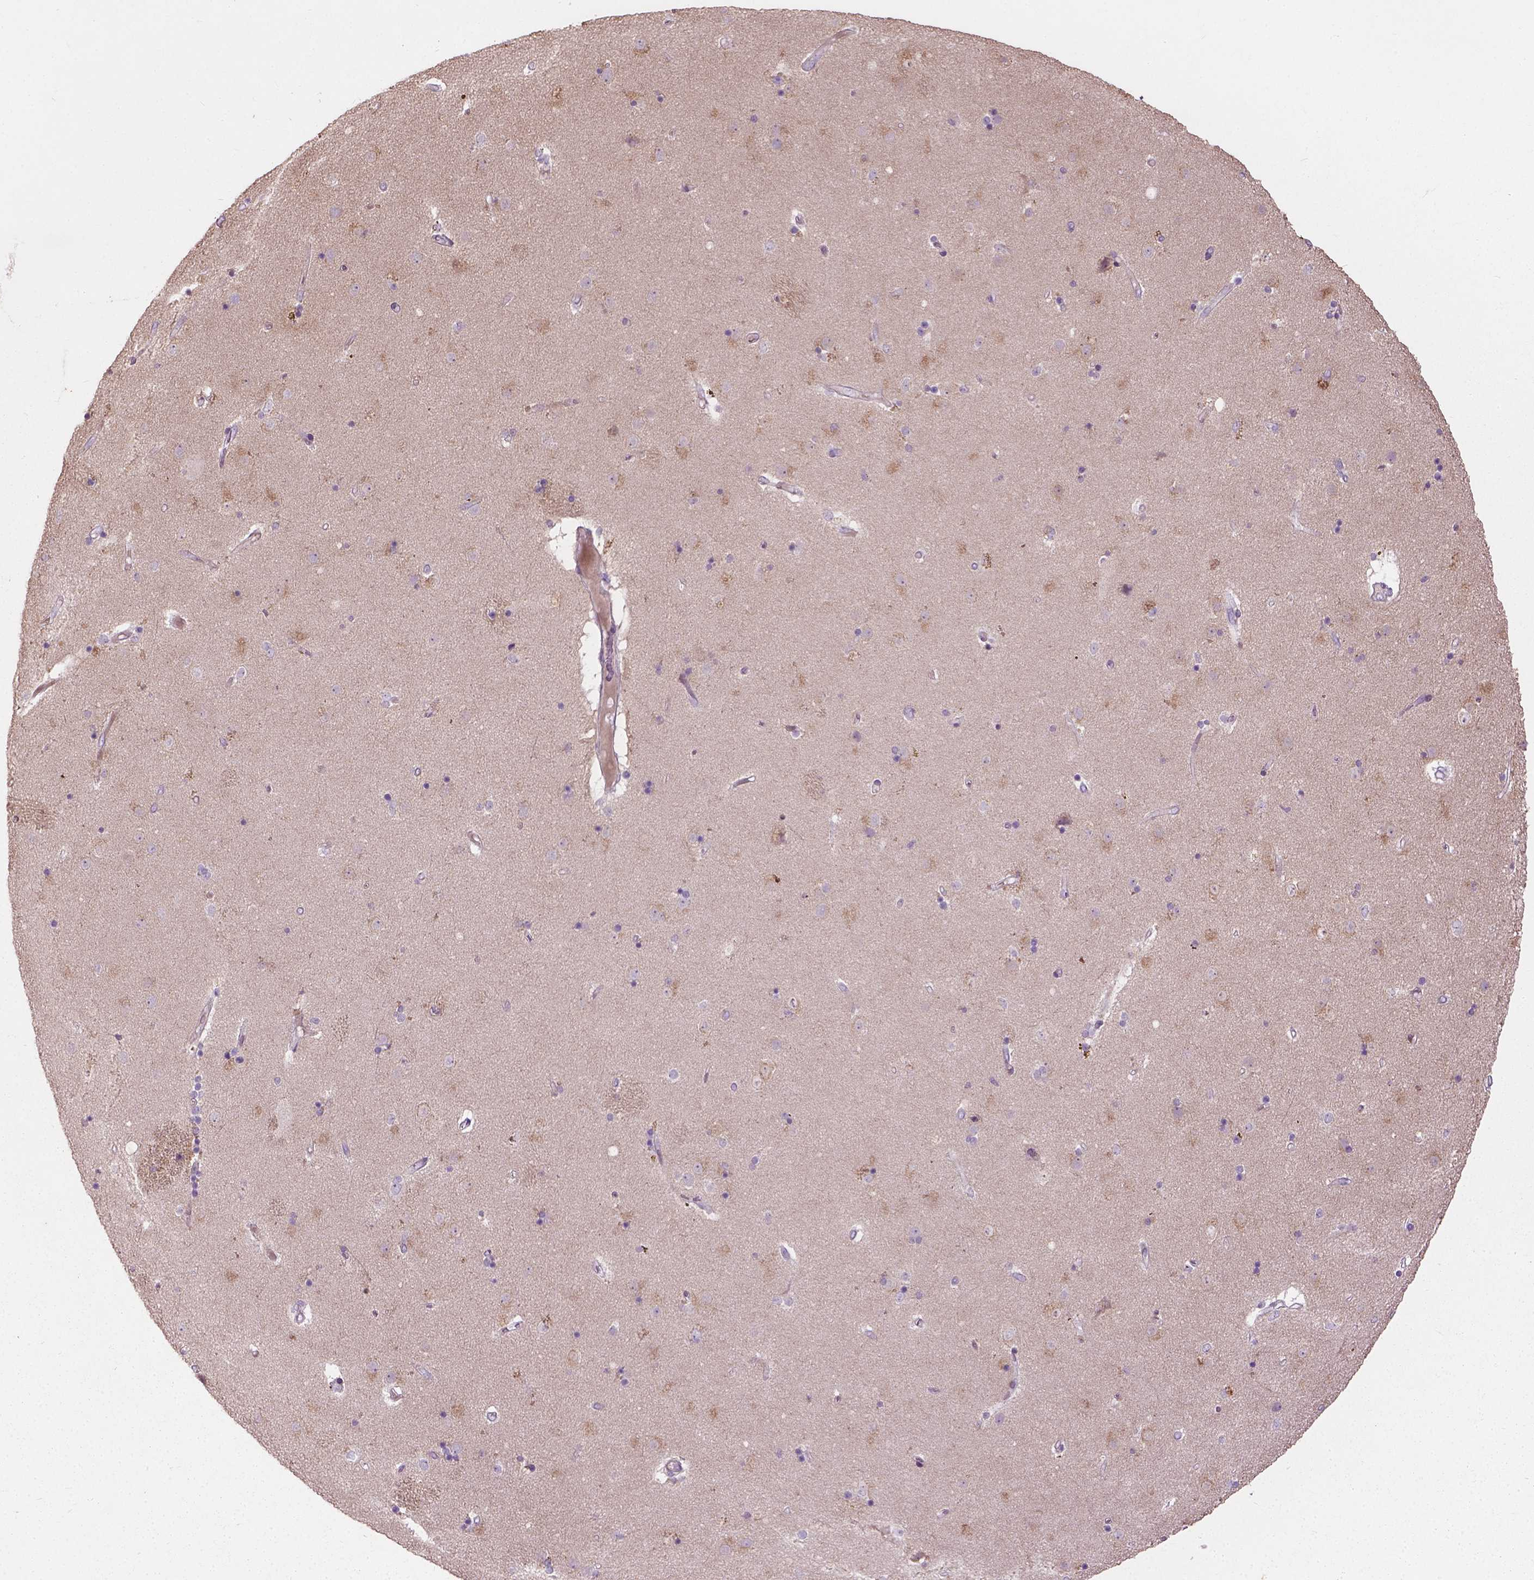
{"staining": {"intensity": "moderate", "quantity": "25%-75%", "location": "cytoplasmic/membranous"}, "tissue": "caudate", "cell_type": "Glial cells", "image_type": "normal", "snomed": [{"axis": "morphology", "description": "Normal tissue, NOS"}, {"axis": "topography", "description": "Lateral ventricle wall"}], "caption": "Caudate stained with IHC displays moderate cytoplasmic/membranous staining in about 25%-75% of glial cells.", "gene": "PKP3", "patient": {"sex": "female", "age": 71}}